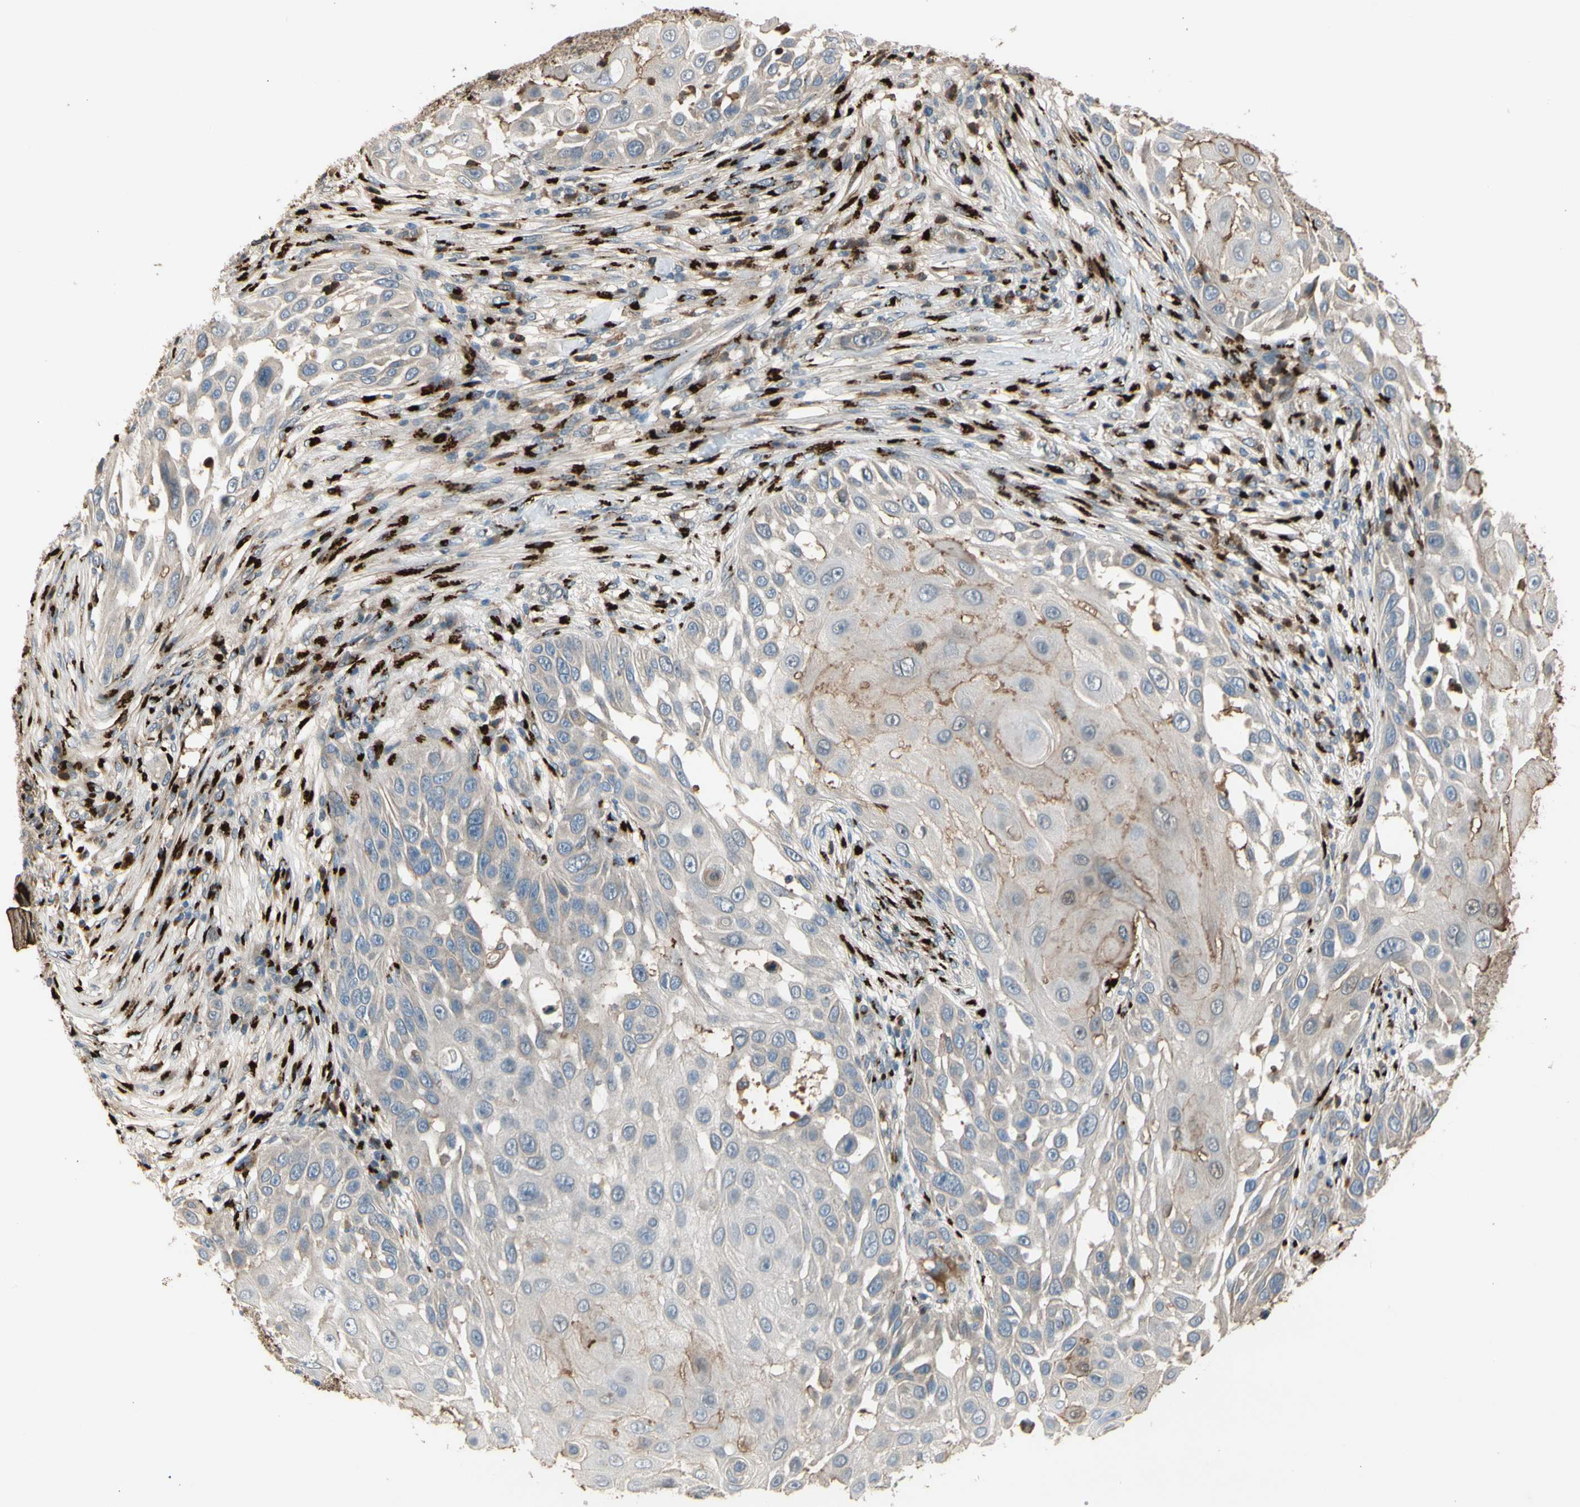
{"staining": {"intensity": "weak", "quantity": "<25%", "location": "cytoplasmic/membranous"}, "tissue": "skin cancer", "cell_type": "Tumor cells", "image_type": "cancer", "snomed": [{"axis": "morphology", "description": "Squamous cell carcinoma, NOS"}, {"axis": "topography", "description": "Skin"}], "caption": "Human skin cancer (squamous cell carcinoma) stained for a protein using IHC exhibits no expression in tumor cells.", "gene": "GALNT5", "patient": {"sex": "female", "age": 44}}